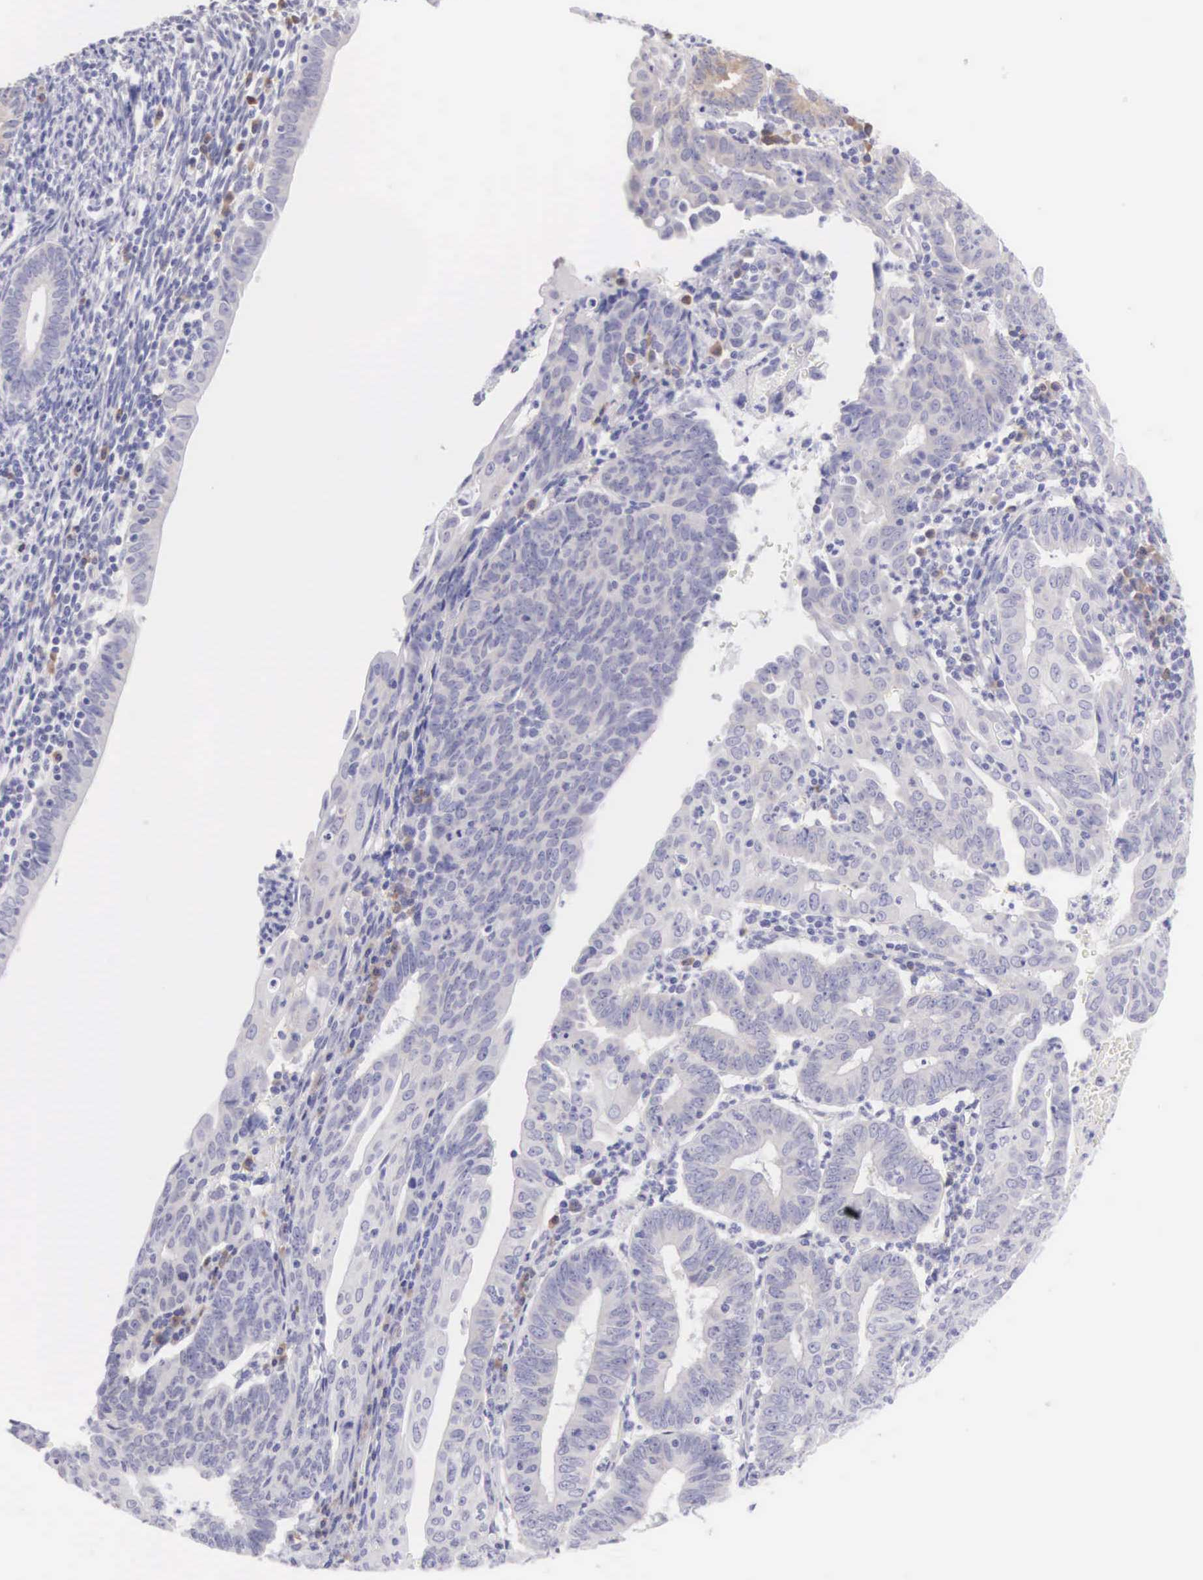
{"staining": {"intensity": "weak", "quantity": "25%-75%", "location": "cytoplasmic/membranous"}, "tissue": "endometrial cancer", "cell_type": "Tumor cells", "image_type": "cancer", "snomed": [{"axis": "morphology", "description": "Adenocarcinoma, NOS"}, {"axis": "topography", "description": "Endometrium"}], "caption": "The micrograph reveals a brown stain indicating the presence of a protein in the cytoplasmic/membranous of tumor cells in adenocarcinoma (endometrial).", "gene": "ARFGAP3", "patient": {"sex": "female", "age": 60}}